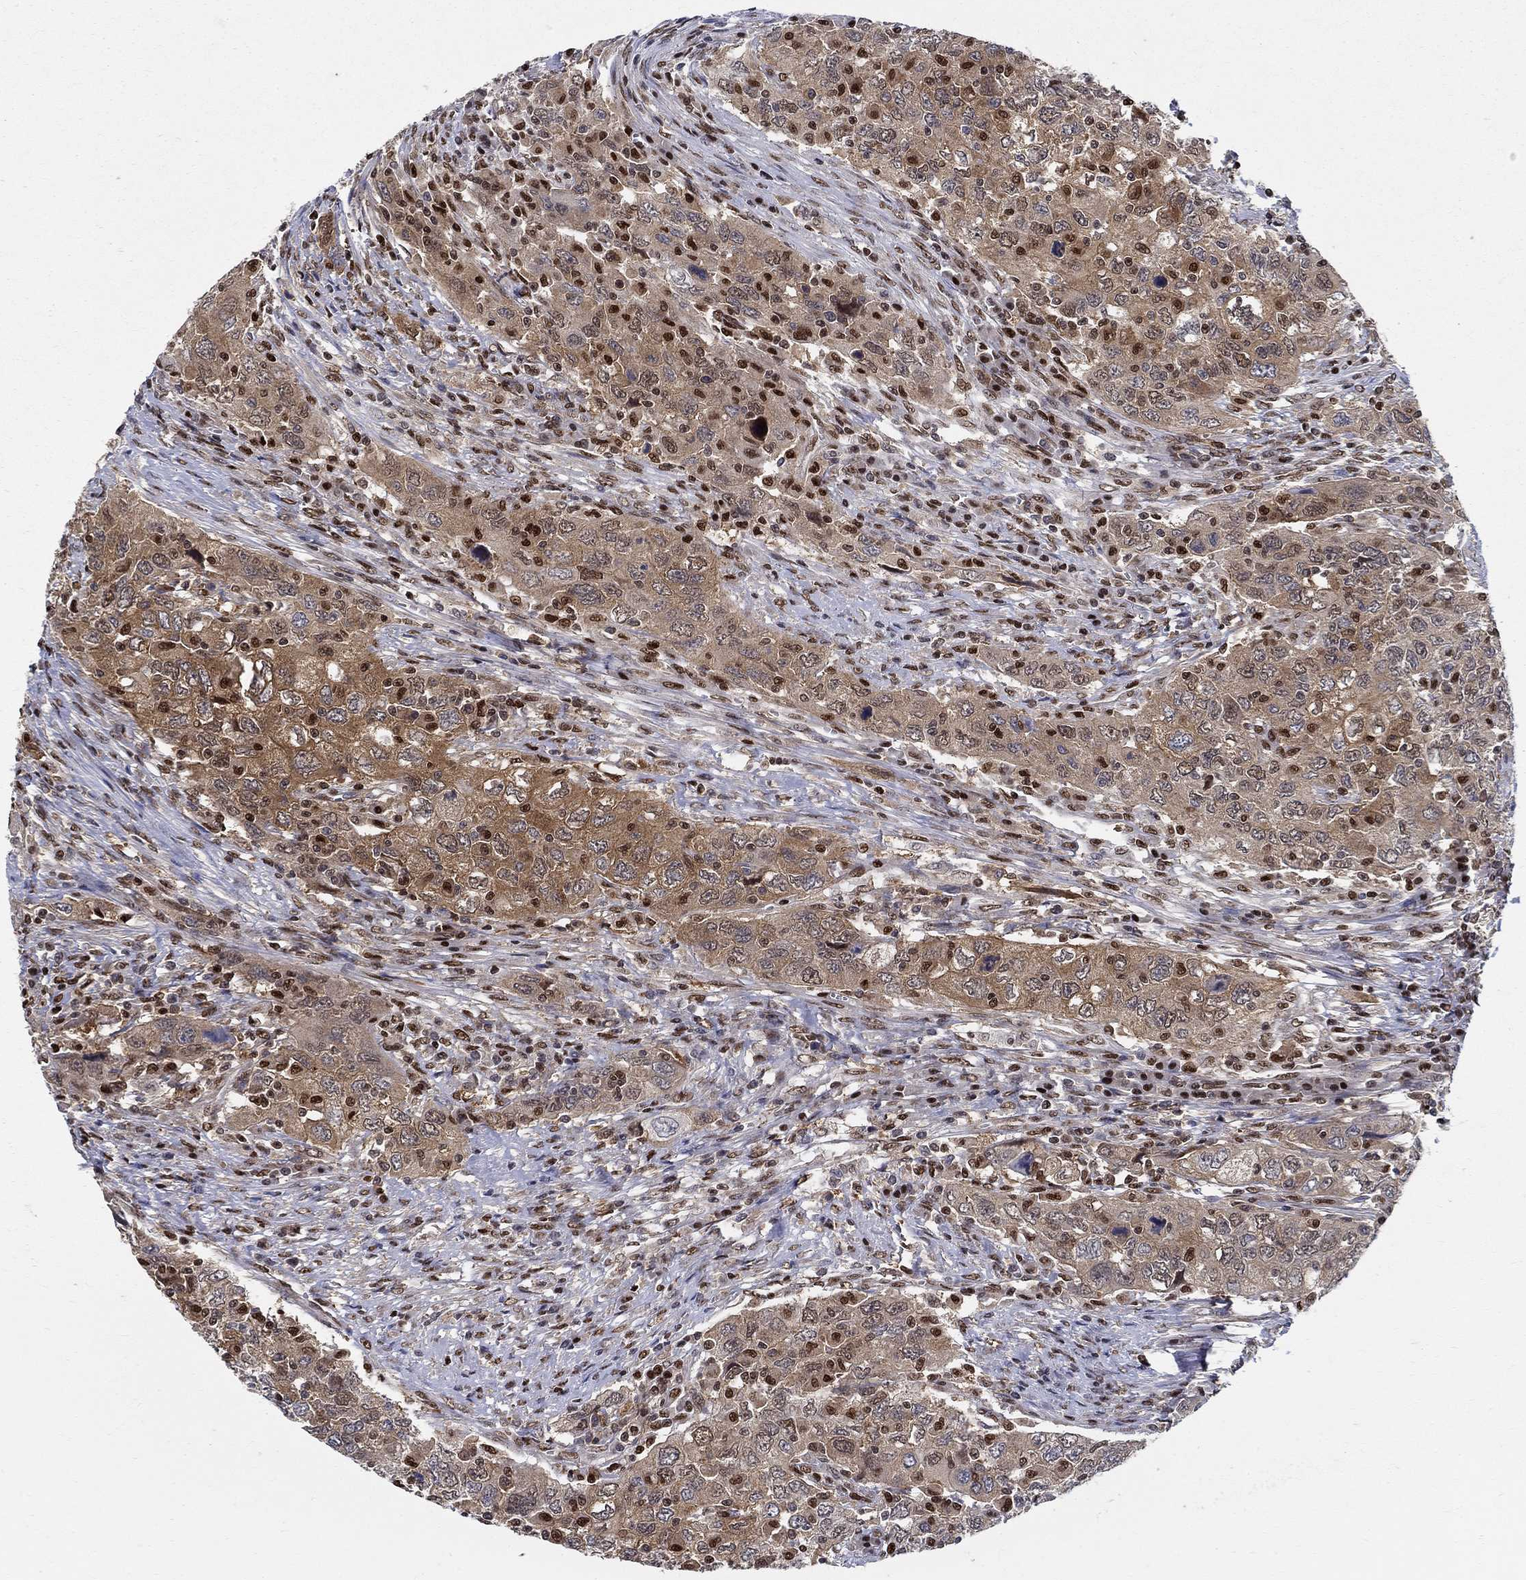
{"staining": {"intensity": "moderate", "quantity": "25%-75%", "location": "cytoplasmic/membranous"}, "tissue": "urothelial cancer", "cell_type": "Tumor cells", "image_type": "cancer", "snomed": [{"axis": "morphology", "description": "Urothelial carcinoma, High grade"}, {"axis": "topography", "description": "Urinary bladder"}], "caption": "DAB immunohistochemical staining of urothelial carcinoma (high-grade) displays moderate cytoplasmic/membranous protein expression in approximately 25%-75% of tumor cells. The staining is performed using DAB (3,3'-diaminobenzidine) brown chromogen to label protein expression. The nuclei are counter-stained blue using hematoxylin.", "gene": "ZNF594", "patient": {"sex": "male", "age": 76}}